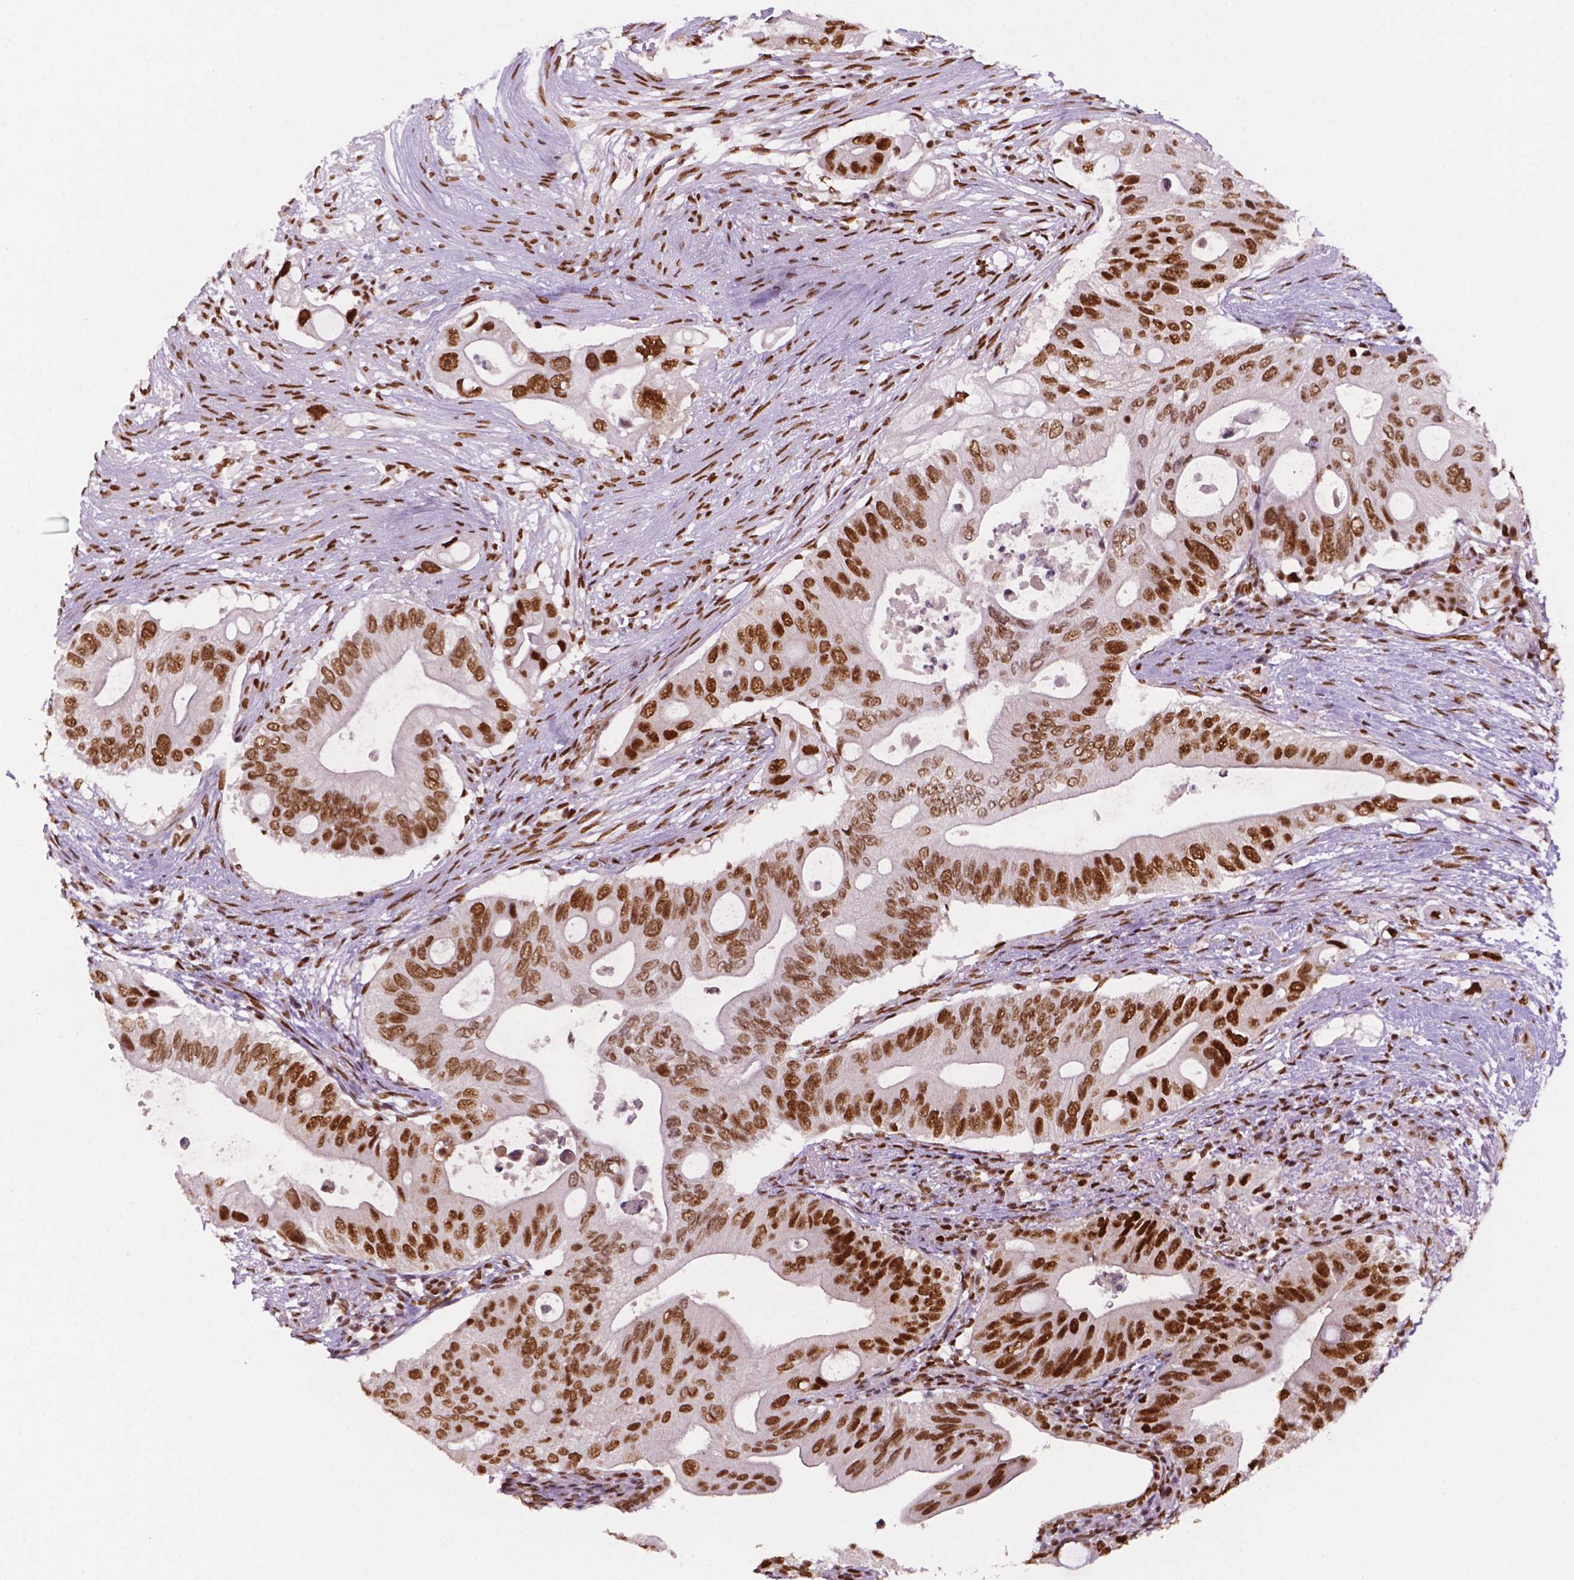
{"staining": {"intensity": "moderate", "quantity": "25%-75%", "location": "nuclear"}, "tissue": "pancreatic cancer", "cell_type": "Tumor cells", "image_type": "cancer", "snomed": [{"axis": "morphology", "description": "Adenocarcinoma, NOS"}, {"axis": "topography", "description": "Pancreas"}], "caption": "About 25%-75% of tumor cells in pancreatic cancer (adenocarcinoma) show moderate nuclear protein expression as visualized by brown immunohistochemical staining.", "gene": "MLH1", "patient": {"sex": "female", "age": 72}}